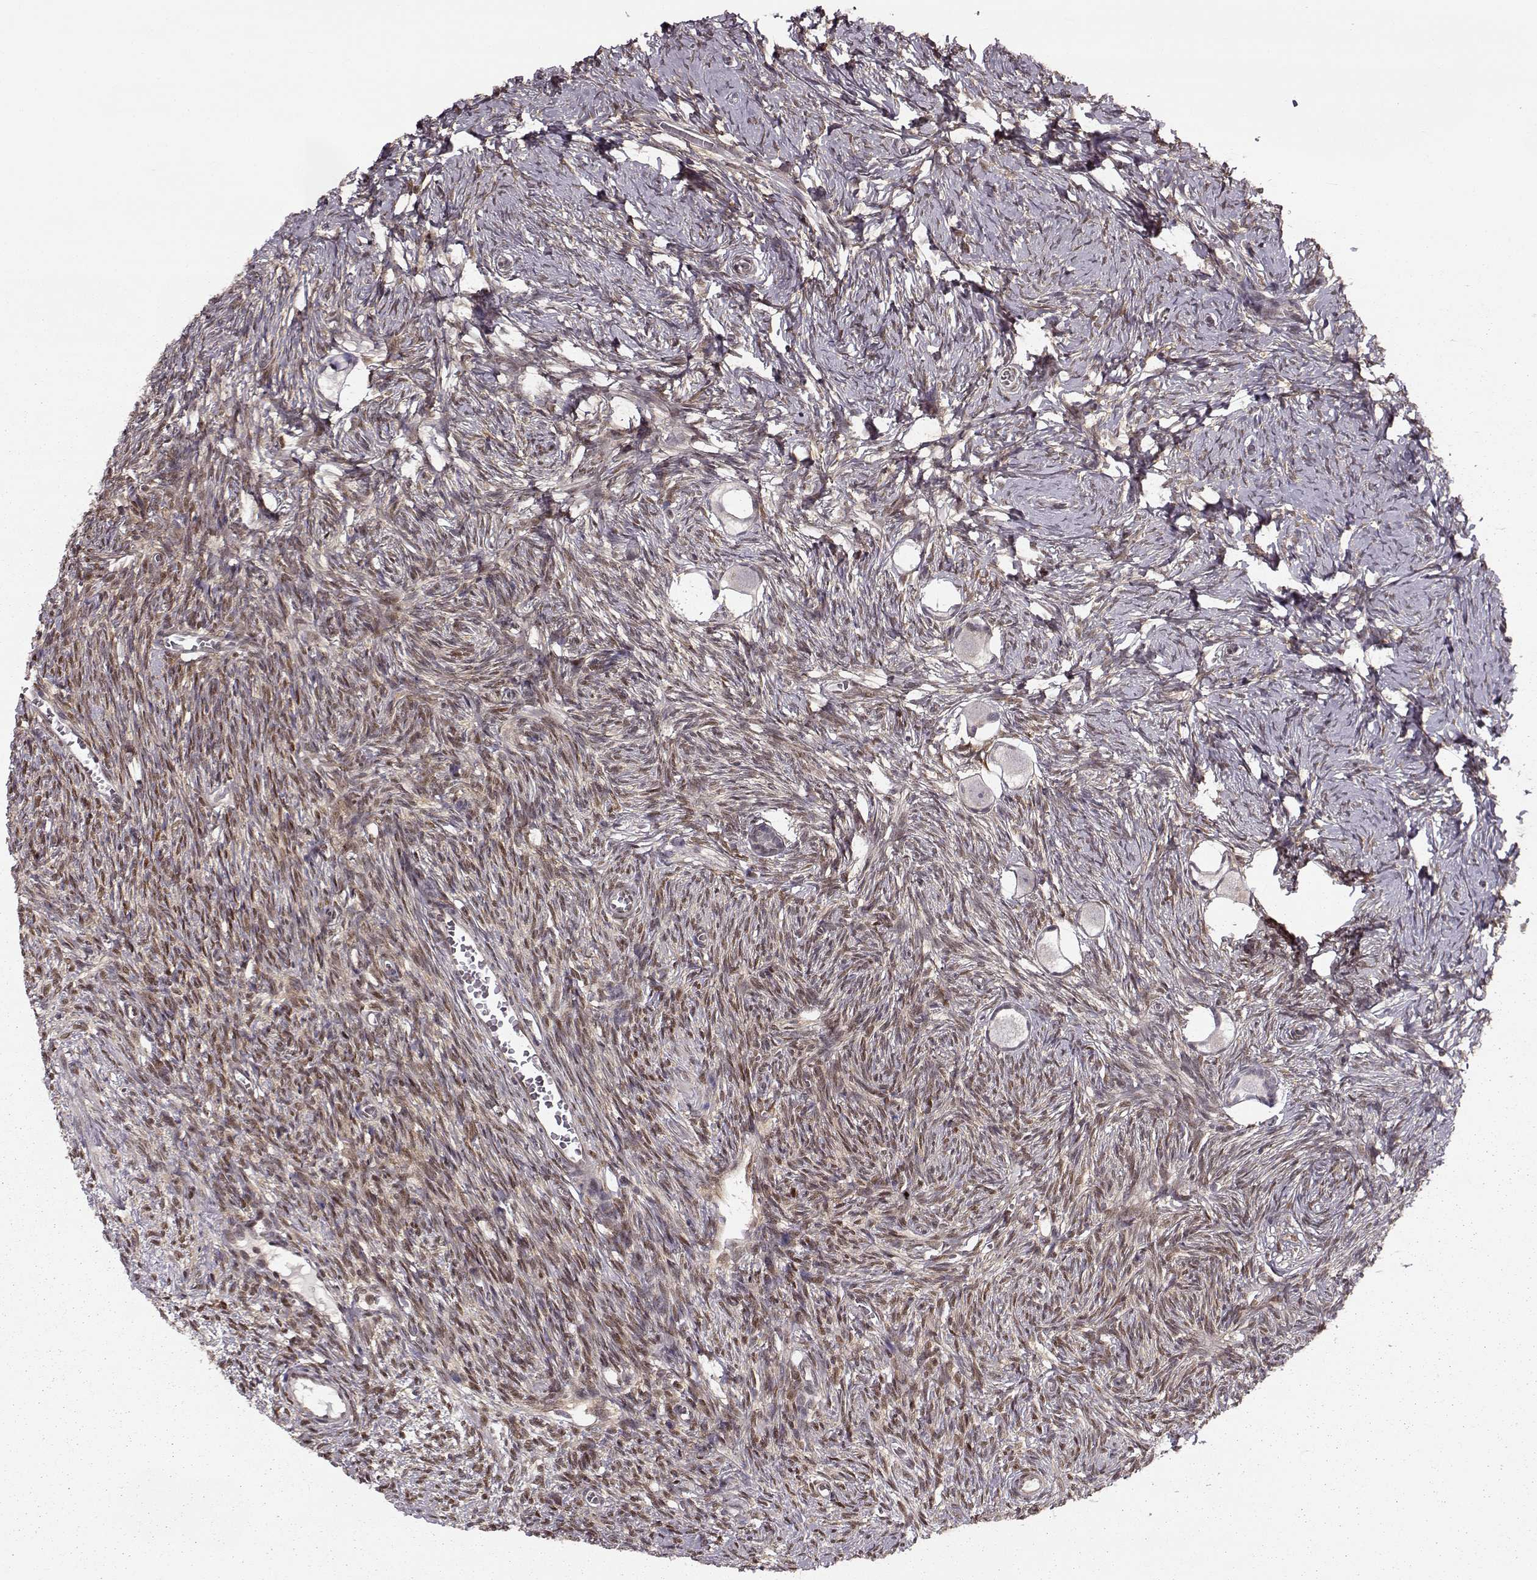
{"staining": {"intensity": "negative", "quantity": "none", "location": "none"}, "tissue": "ovary", "cell_type": "Follicle cells", "image_type": "normal", "snomed": [{"axis": "morphology", "description": "Normal tissue, NOS"}, {"axis": "topography", "description": "Ovary"}], "caption": "Follicle cells show no significant staining in benign ovary. (DAB immunohistochemistry, high magnification).", "gene": "MFSD1", "patient": {"sex": "female", "age": 27}}